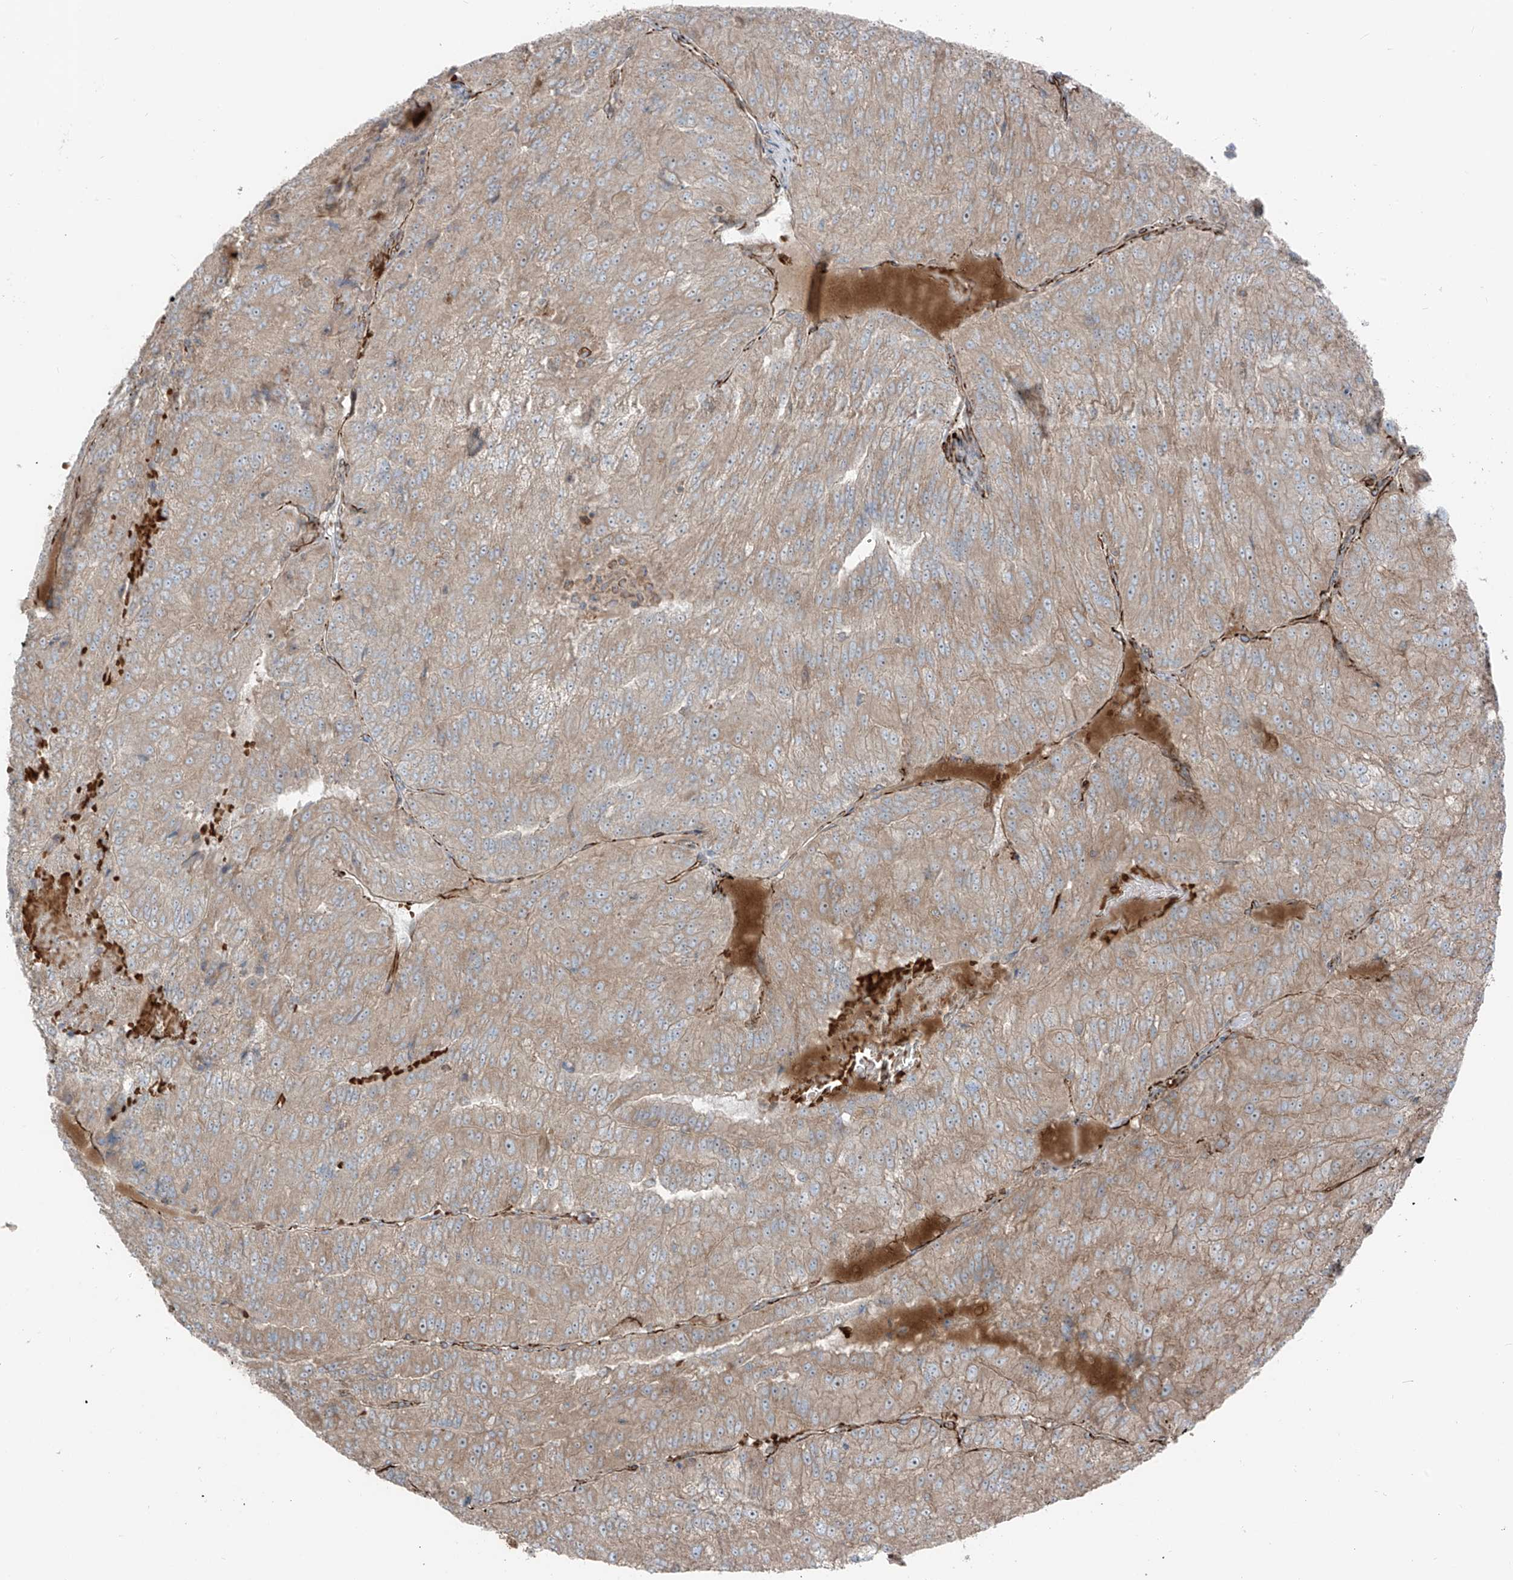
{"staining": {"intensity": "weak", "quantity": ">75%", "location": "cytoplasmic/membranous"}, "tissue": "renal cancer", "cell_type": "Tumor cells", "image_type": "cancer", "snomed": [{"axis": "morphology", "description": "Adenocarcinoma, NOS"}, {"axis": "topography", "description": "Kidney"}], "caption": "A histopathology image of human adenocarcinoma (renal) stained for a protein reveals weak cytoplasmic/membranous brown staining in tumor cells.", "gene": "ERLEC1", "patient": {"sex": "female", "age": 63}}